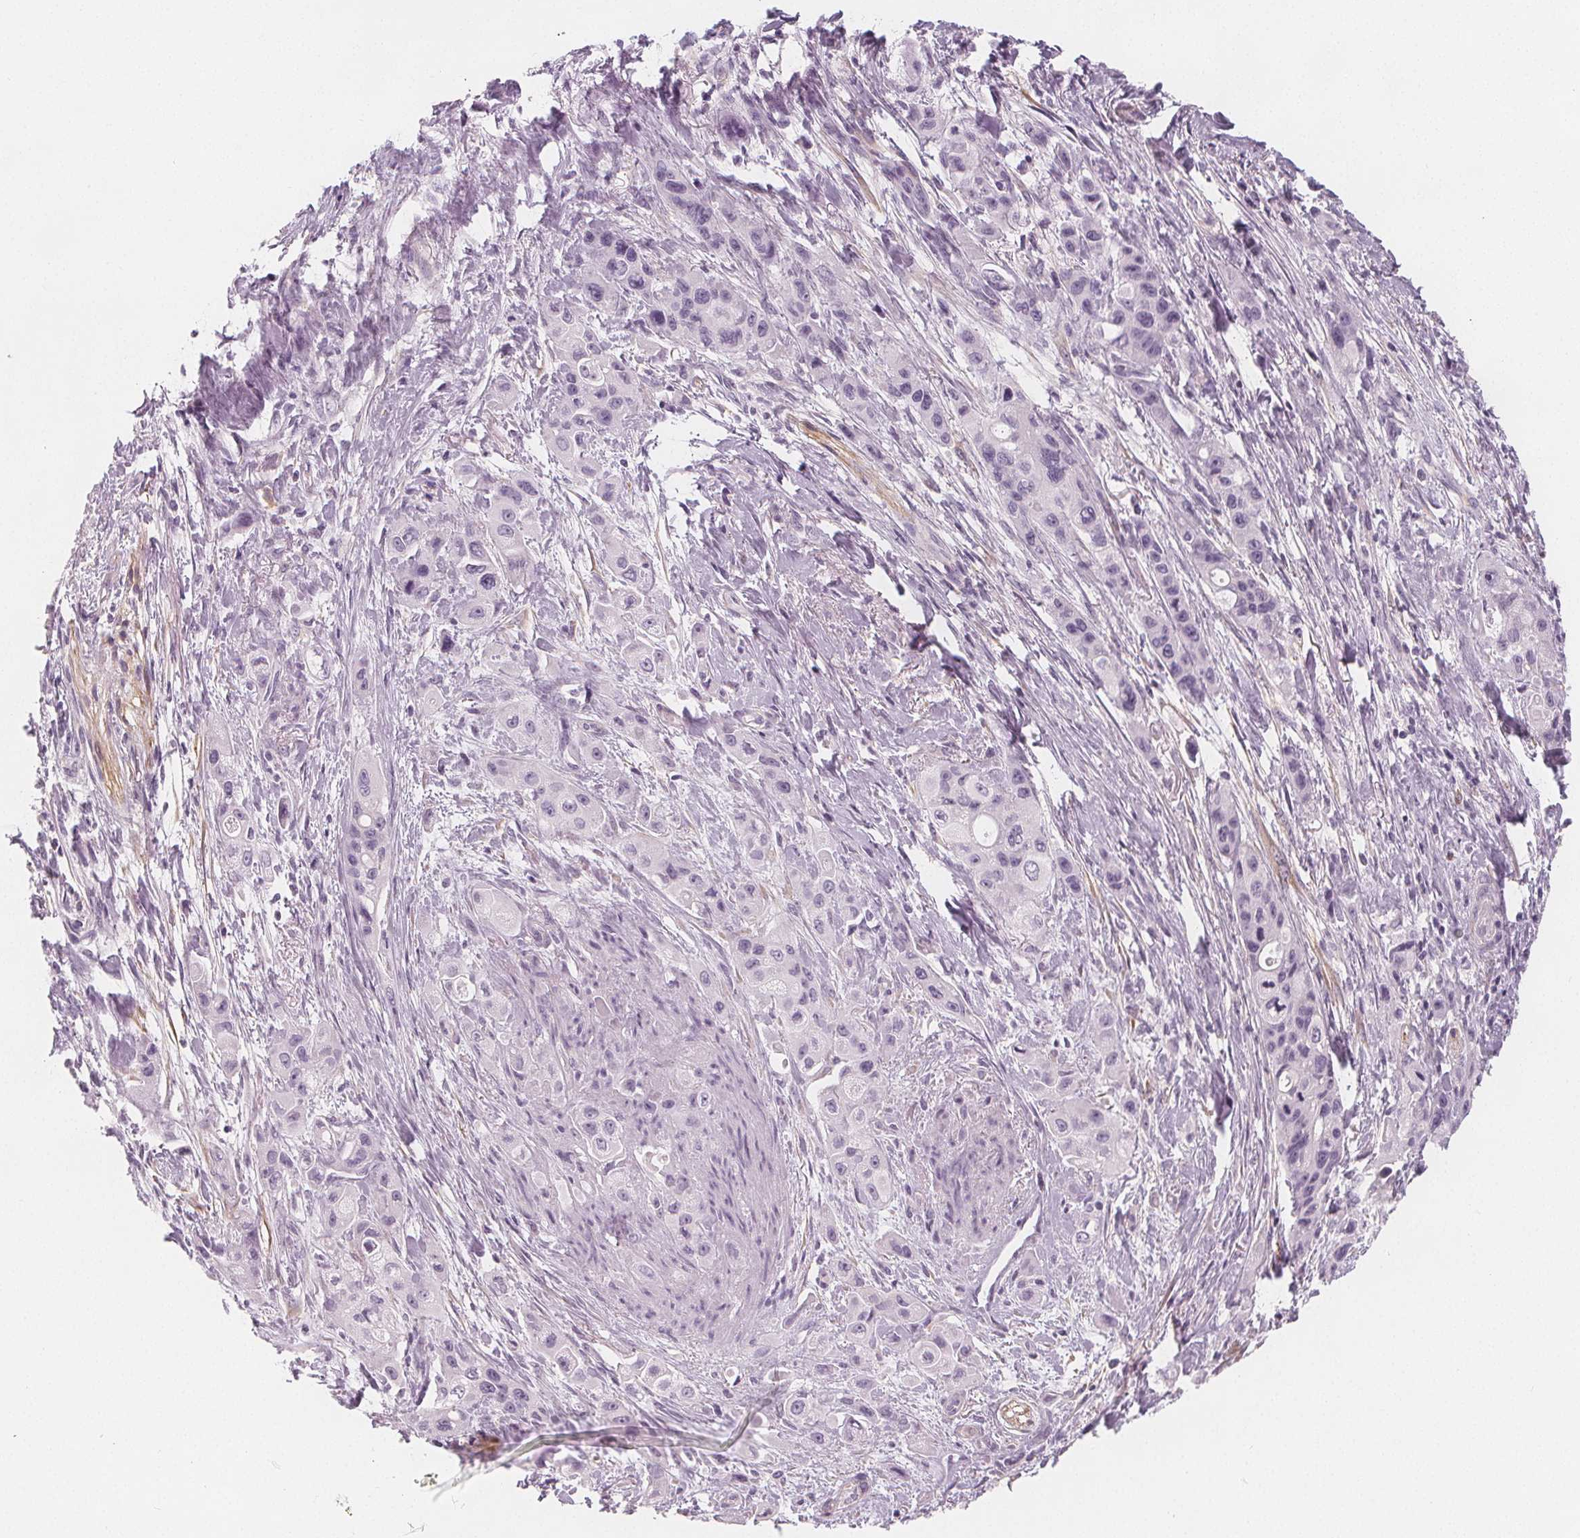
{"staining": {"intensity": "negative", "quantity": "none", "location": "none"}, "tissue": "pancreatic cancer", "cell_type": "Tumor cells", "image_type": "cancer", "snomed": [{"axis": "morphology", "description": "Adenocarcinoma, NOS"}, {"axis": "topography", "description": "Pancreas"}], "caption": "Tumor cells are negative for protein expression in human pancreatic cancer (adenocarcinoma). (IHC, brightfield microscopy, high magnification).", "gene": "MAP1A", "patient": {"sex": "female", "age": 66}}